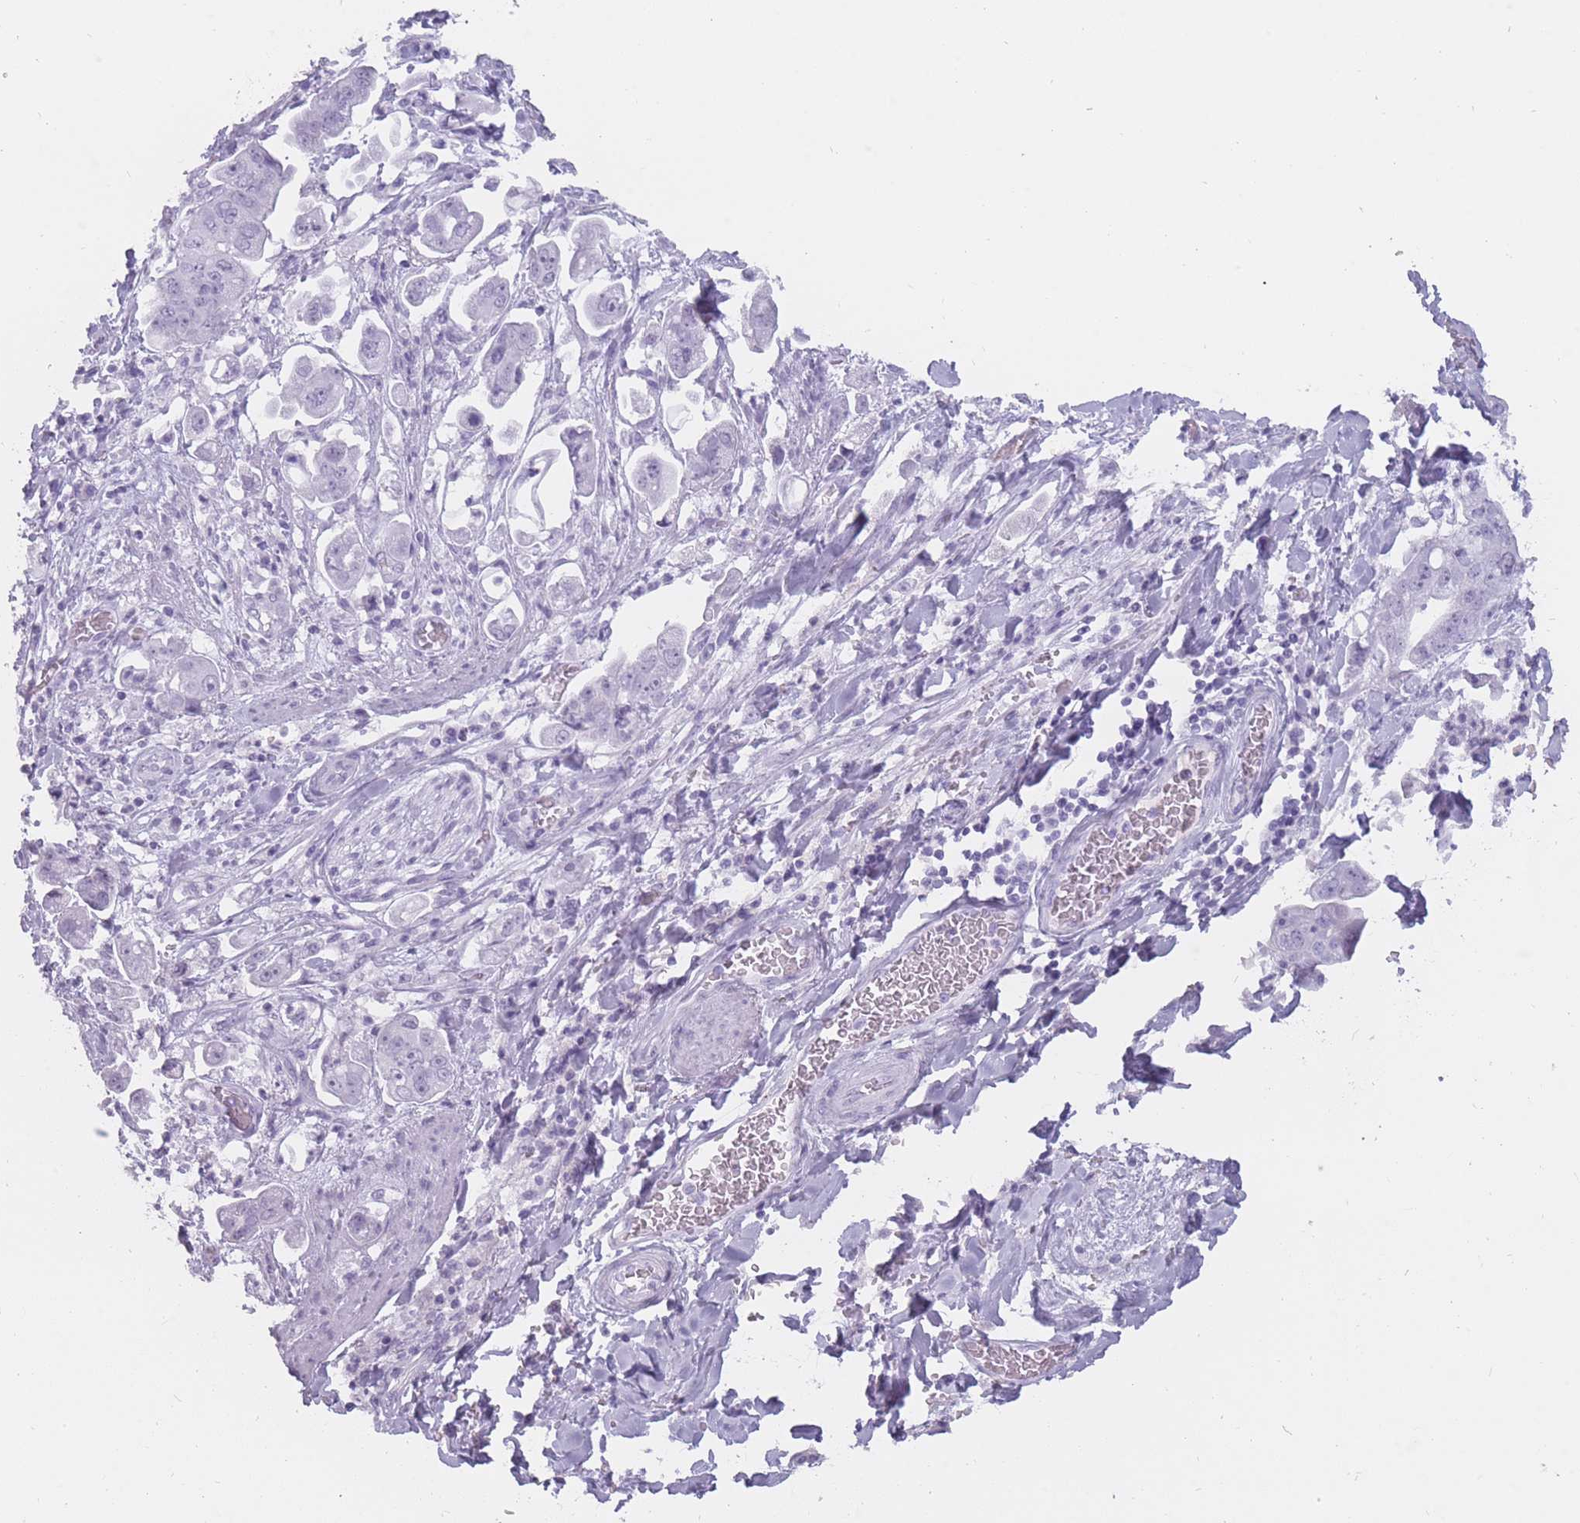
{"staining": {"intensity": "negative", "quantity": "none", "location": "none"}, "tissue": "stomach cancer", "cell_type": "Tumor cells", "image_type": "cancer", "snomed": [{"axis": "morphology", "description": "Adenocarcinoma, NOS"}, {"axis": "topography", "description": "Stomach"}], "caption": "Stomach cancer stained for a protein using immunohistochemistry (IHC) demonstrates no staining tumor cells.", "gene": "PNMA3", "patient": {"sex": "male", "age": 62}}